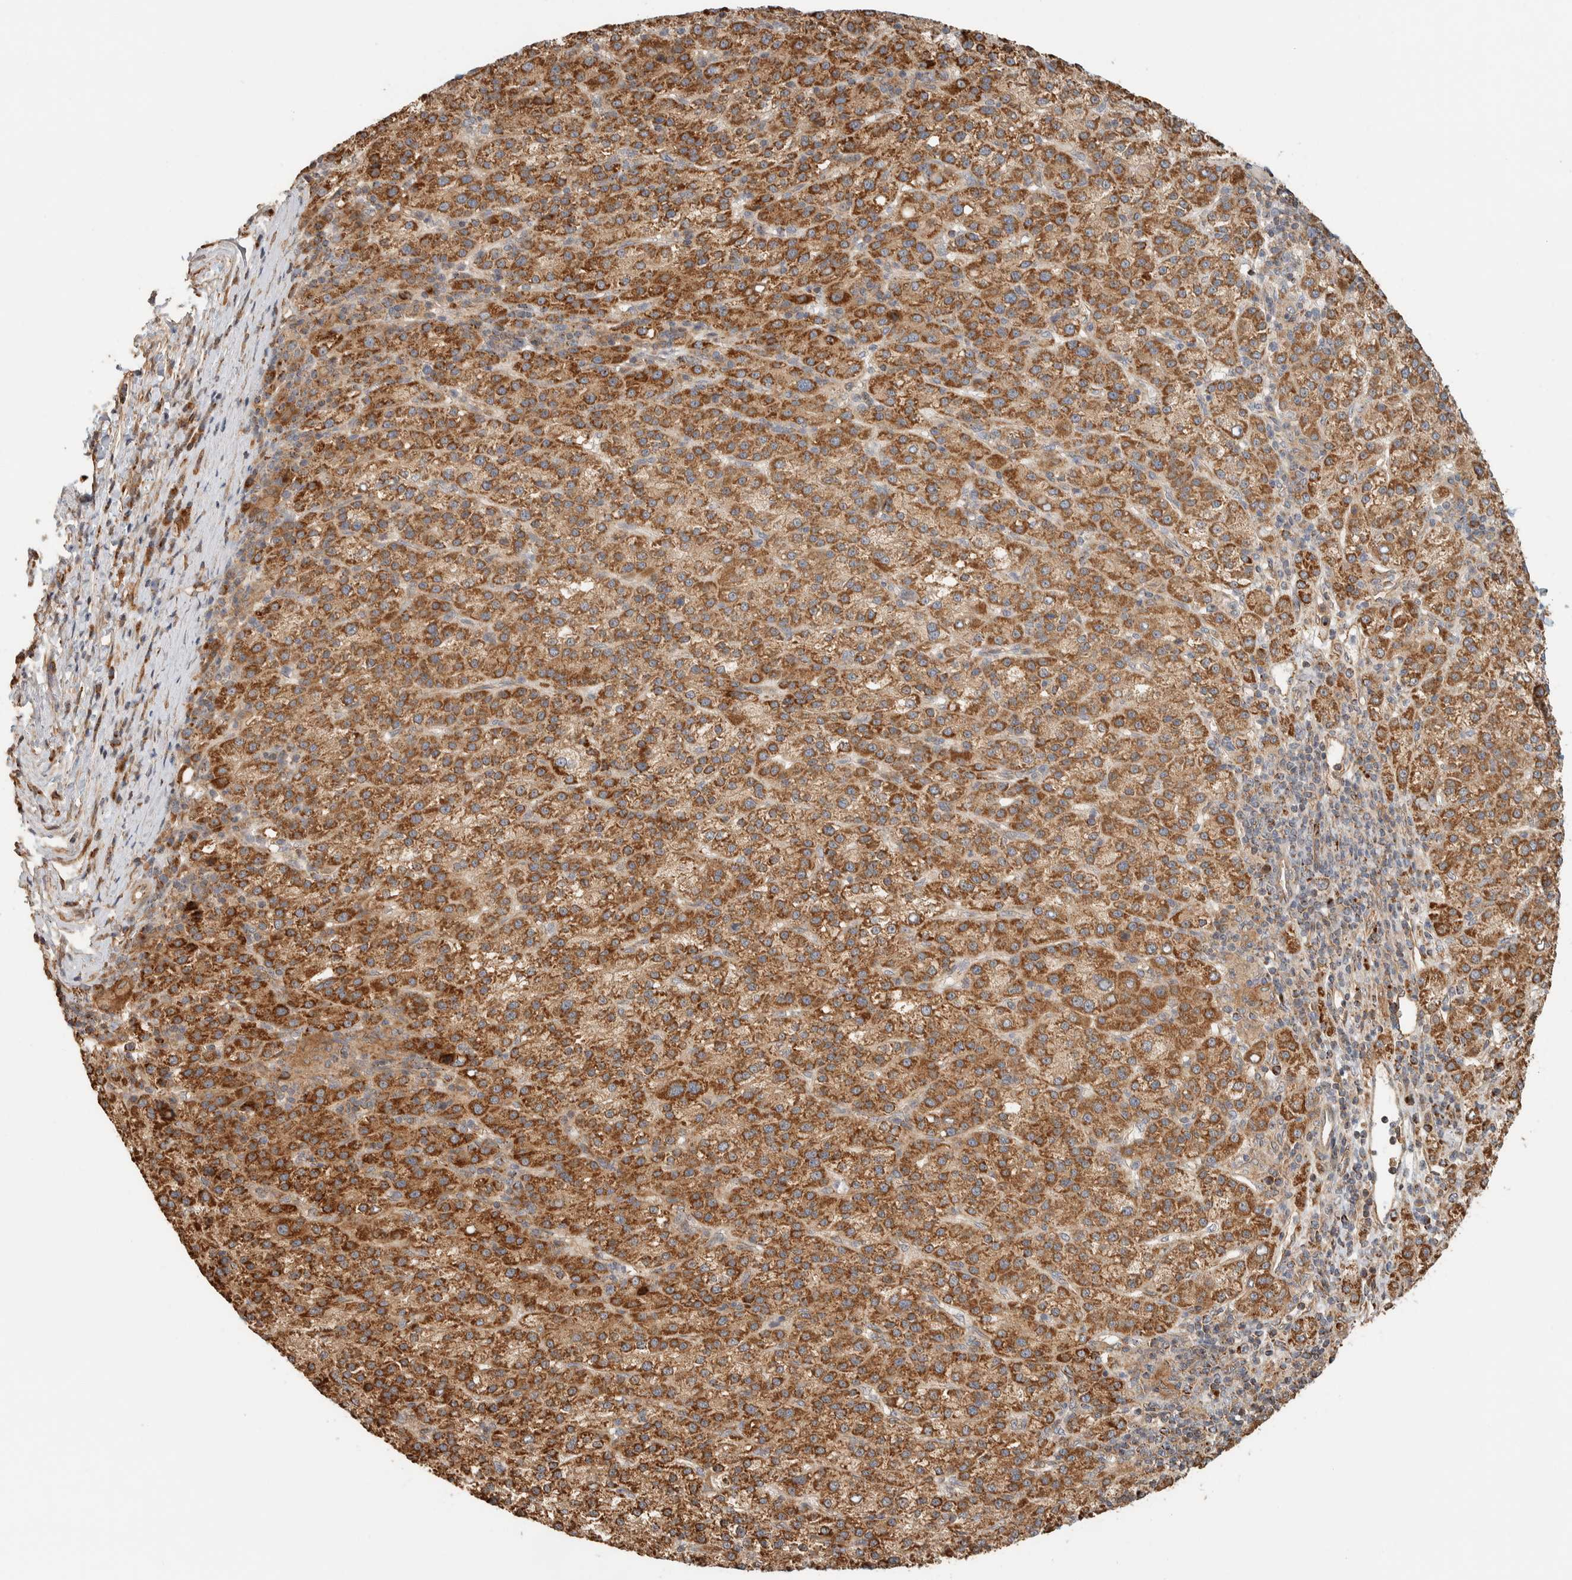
{"staining": {"intensity": "strong", "quantity": ">75%", "location": "cytoplasmic/membranous"}, "tissue": "liver cancer", "cell_type": "Tumor cells", "image_type": "cancer", "snomed": [{"axis": "morphology", "description": "Carcinoma, Hepatocellular, NOS"}, {"axis": "topography", "description": "Liver"}], "caption": "Immunohistochemical staining of human hepatocellular carcinoma (liver) exhibits strong cytoplasmic/membranous protein positivity in approximately >75% of tumor cells.", "gene": "KIF9", "patient": {"sex": "female", "age": 58}}